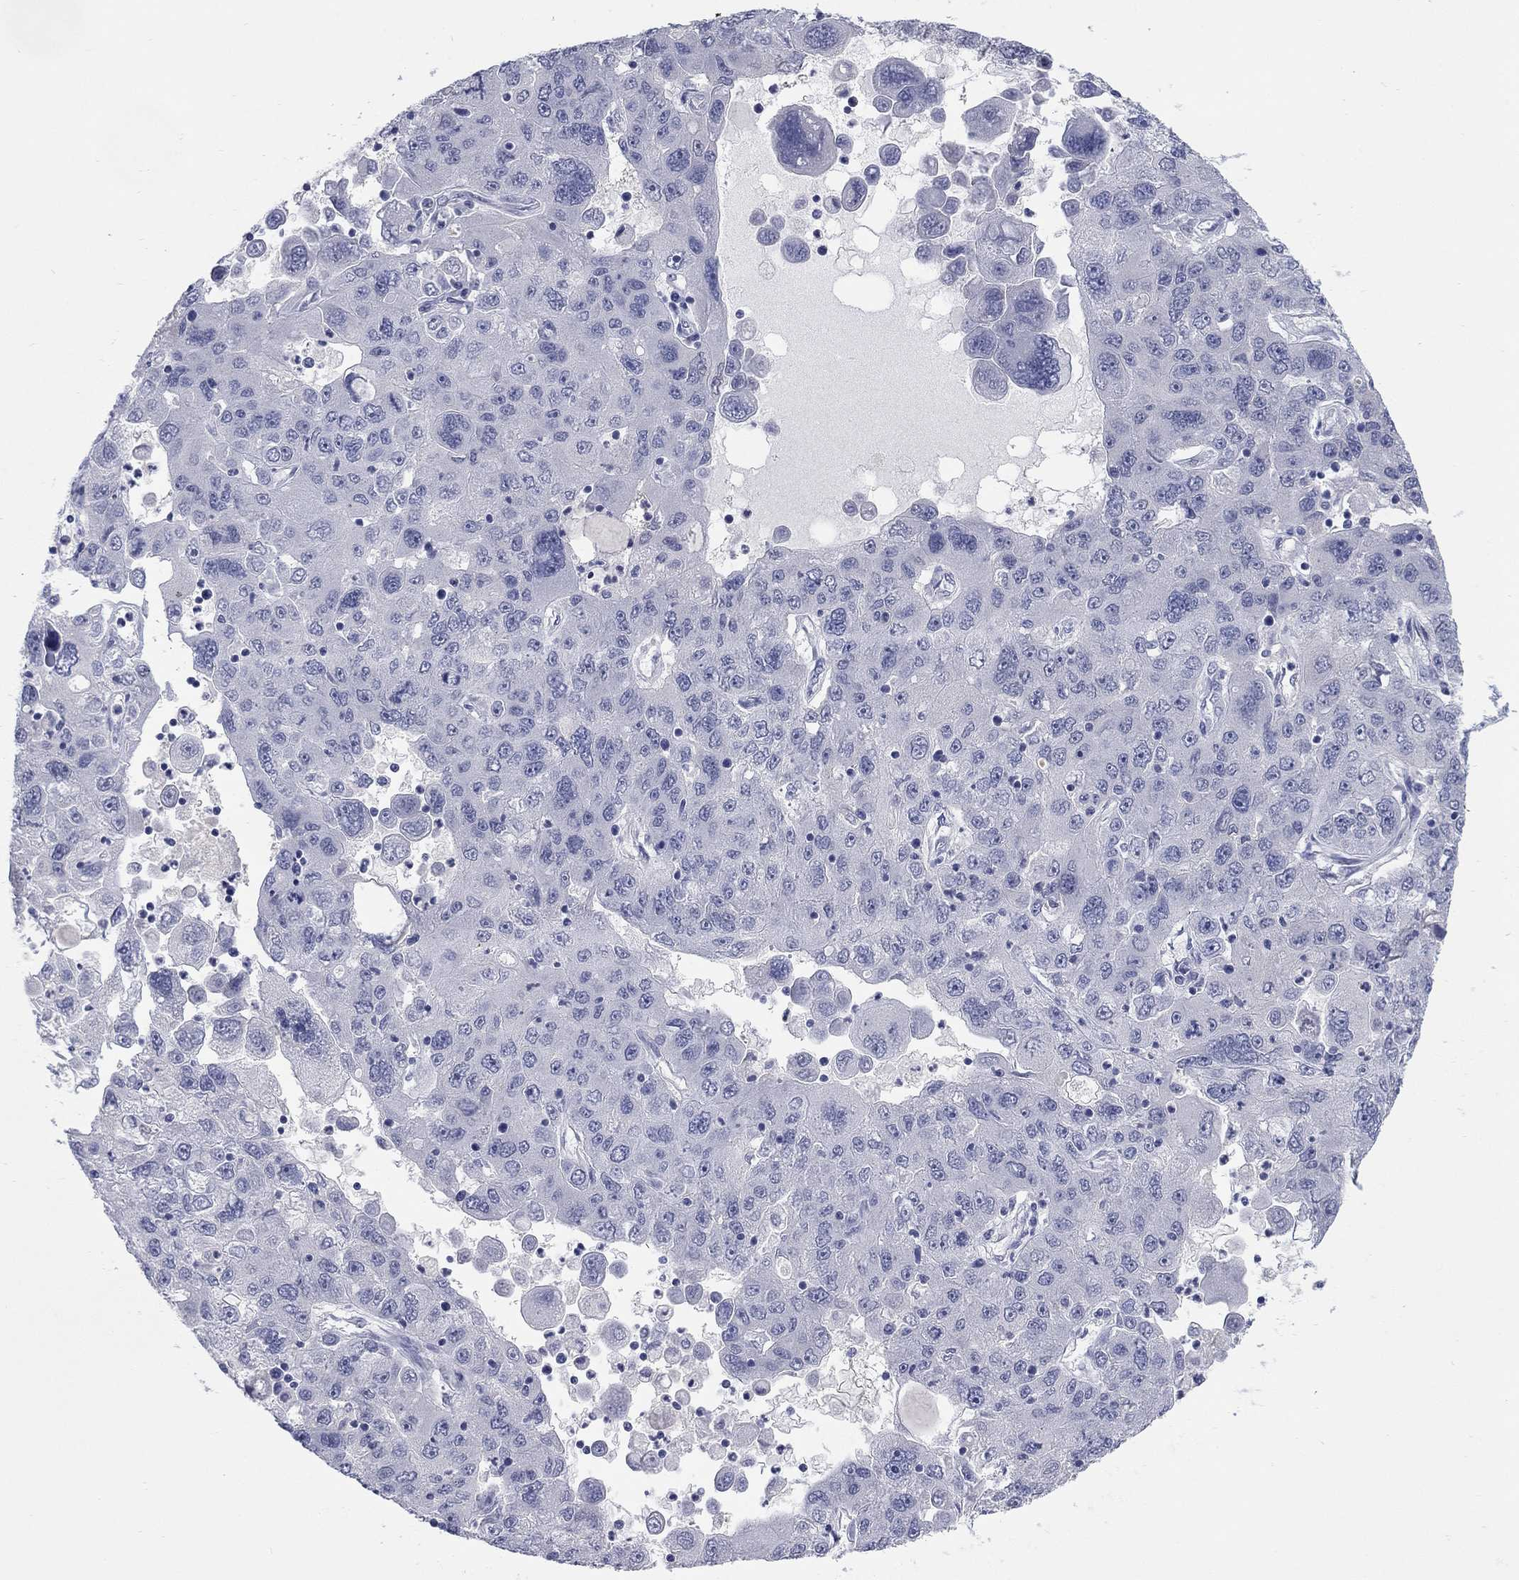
{"staining": {"intensity": "negative", "quantity": "none", "location": "none"}, "tissue": "stomach cancer", "cell_type": "Tumor cells", "image_type": "cancer", "snomed": [{"axis": "morphology", "description": "Adenocarcinoma, NOS"}, {"axis": "topography", "description": "Stomach"}], "caption": "DAB immunohistochemical staining of human stomach cancer exhibits no significant expression in tumor cells.", "gene": "ATP6V1G2", "patient": {"sex": "male", "age": 56}}